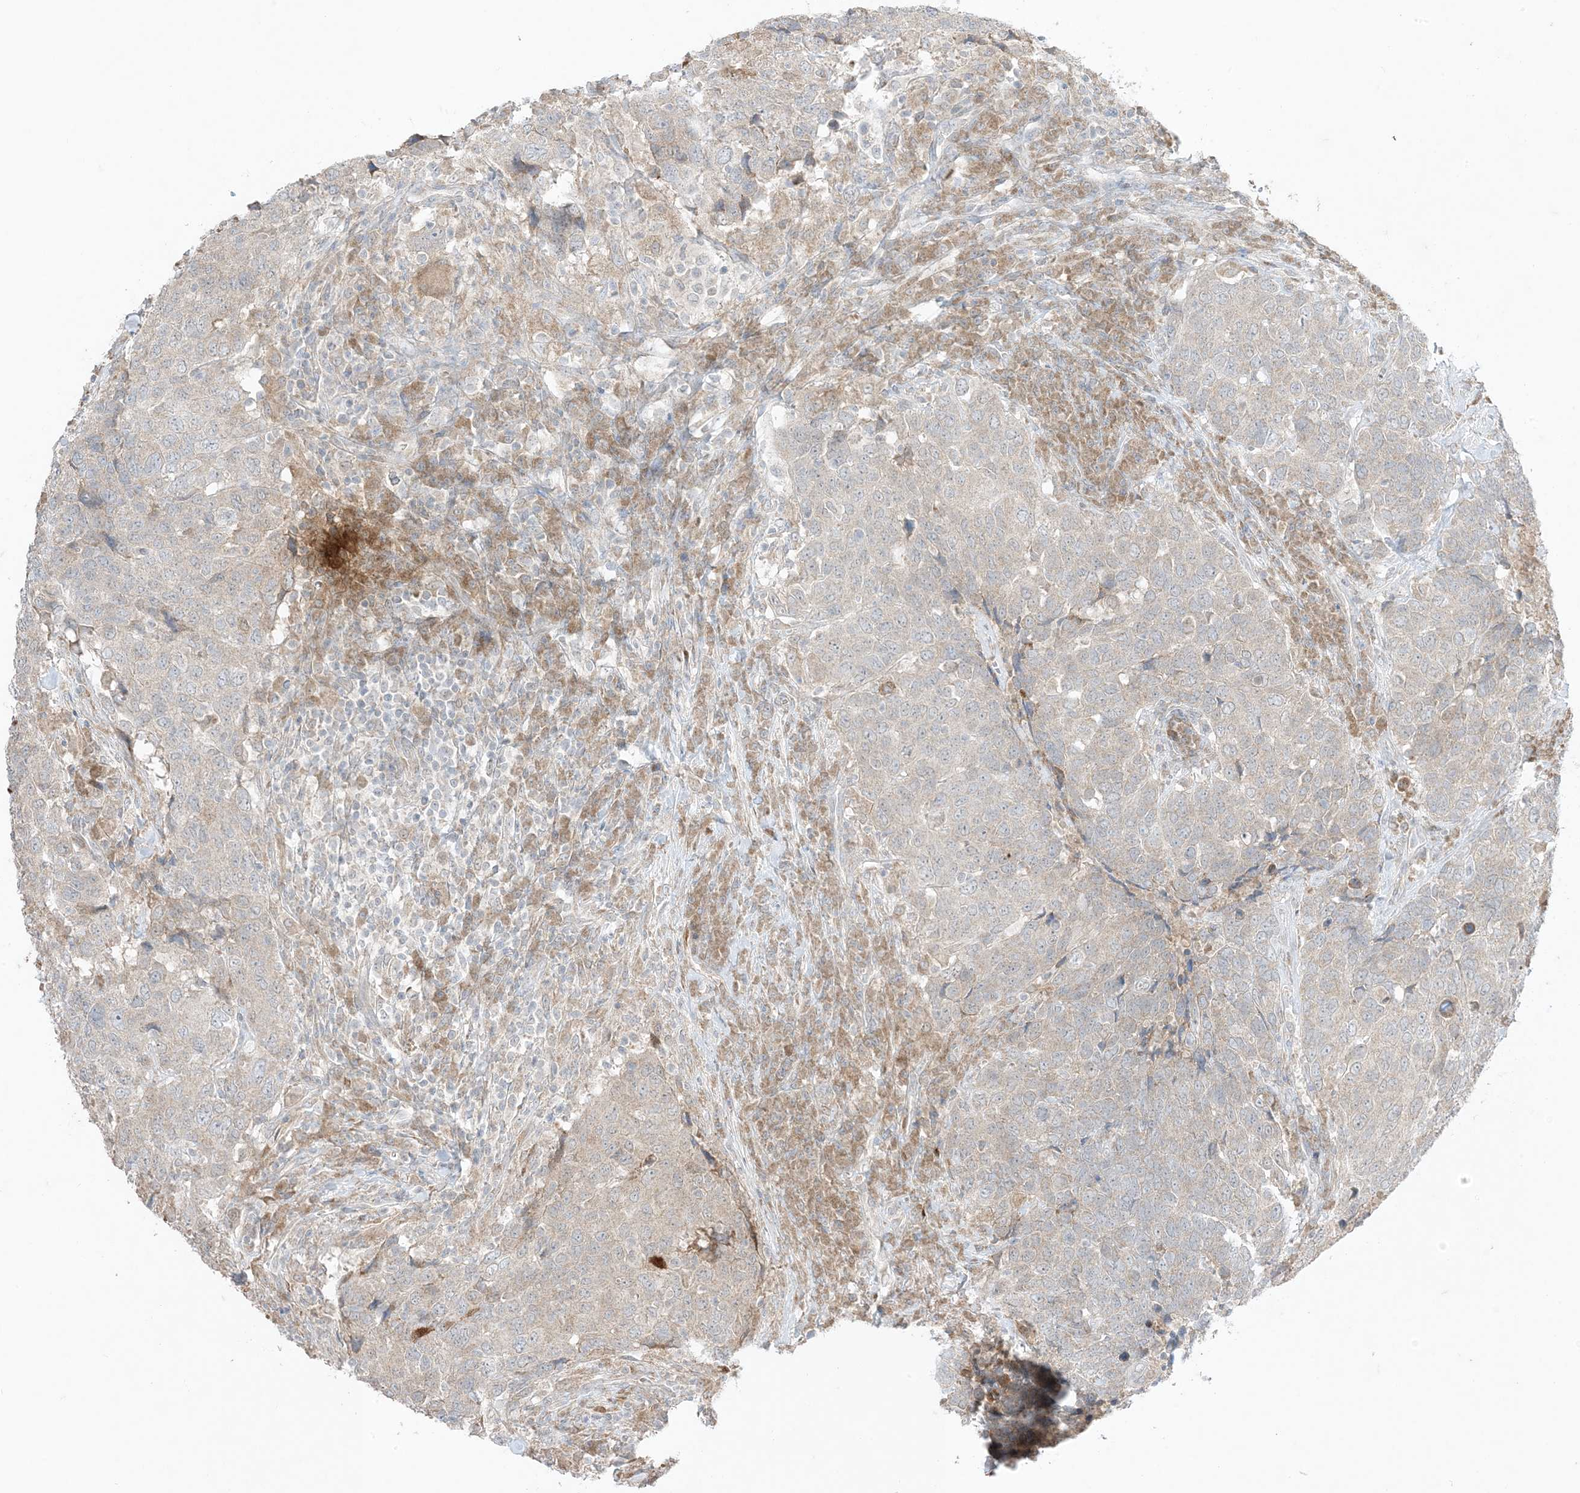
{"staining": {"intensity": "negative", "quantity": "none", "location": "none"}, "tissue": "head and neck cancer", "cell_type": "Tumor cells", "image_type": "cancer", "snomed": [{"axis": "morphology", "description": "Squamous cell carcinoma, NOS"}, {"axis": "topography", "description": "Head-Neck"}], "caption": "This is a image of immunohistochemistry (IHC) staining of squamous cell carcinoma (head and neck), which shows no positivity in tumor cells.", "gene": "ODC1", "patient": {"sex": "male", "age": 66}}